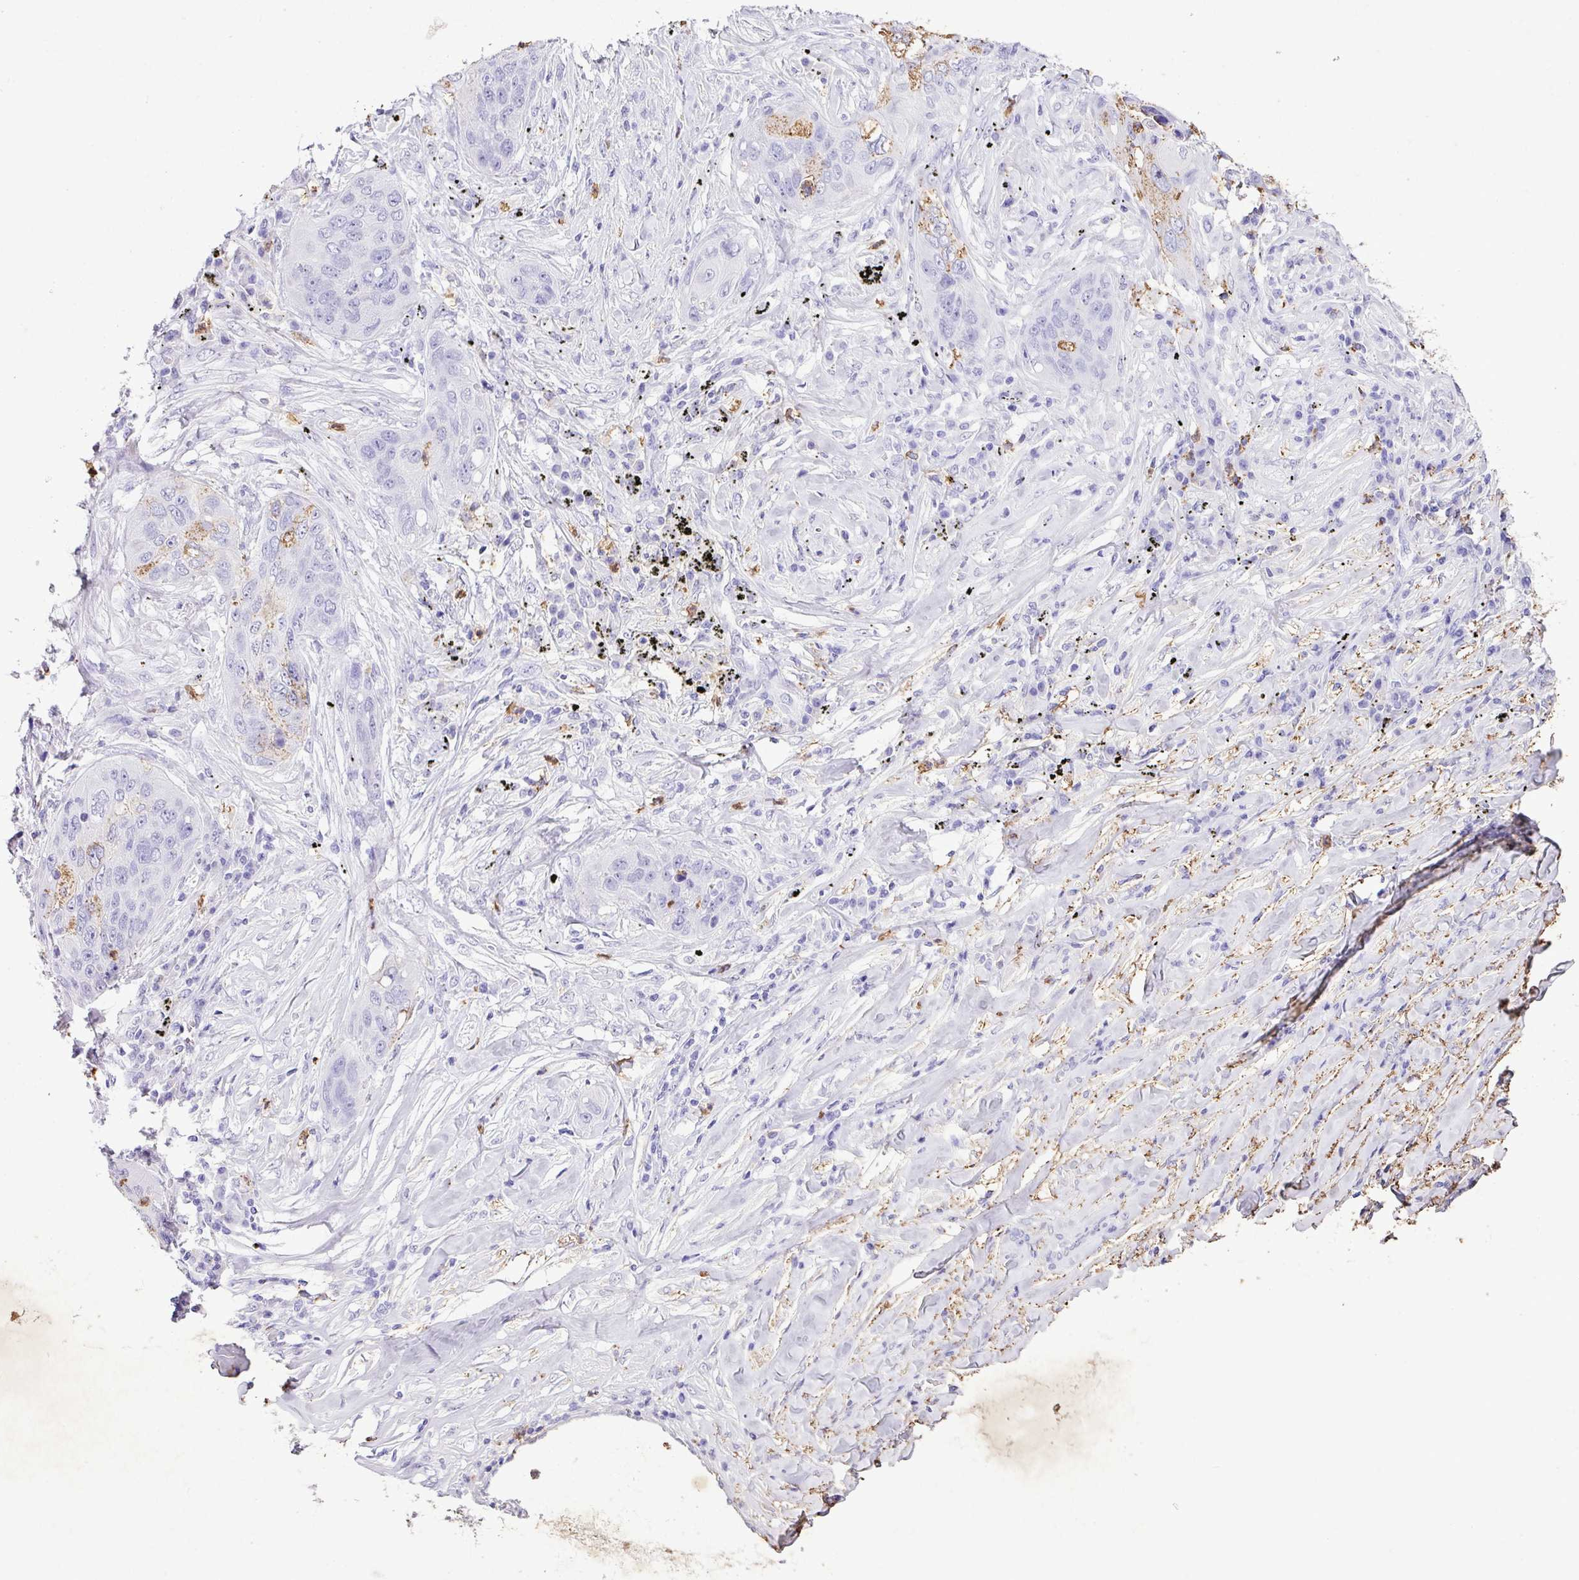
{"staining": {"intensity": "moderate", "quantity": "<25%", "location": "cytoplasmic/membranous"}, "tissue": "lung cancer", "cell_type": "Tumor cells", "image_type": "cancer", "snomed": [{"axis": "morphology", "description": "Squamous cell carcinoma, NOS"}, {"axis": "topography", "description": "Lung"}], "caption": "An immunohistochemistry (IHC) histopathology image of tumor tissue is shown. Protein staining in brown labels moderate cytoplasmic/membranous positivity in squamous cell carcinoma (lung) within tumor cells.", "gene": "KCNJ11", "patient": {"sex": "female", "age": 63}}